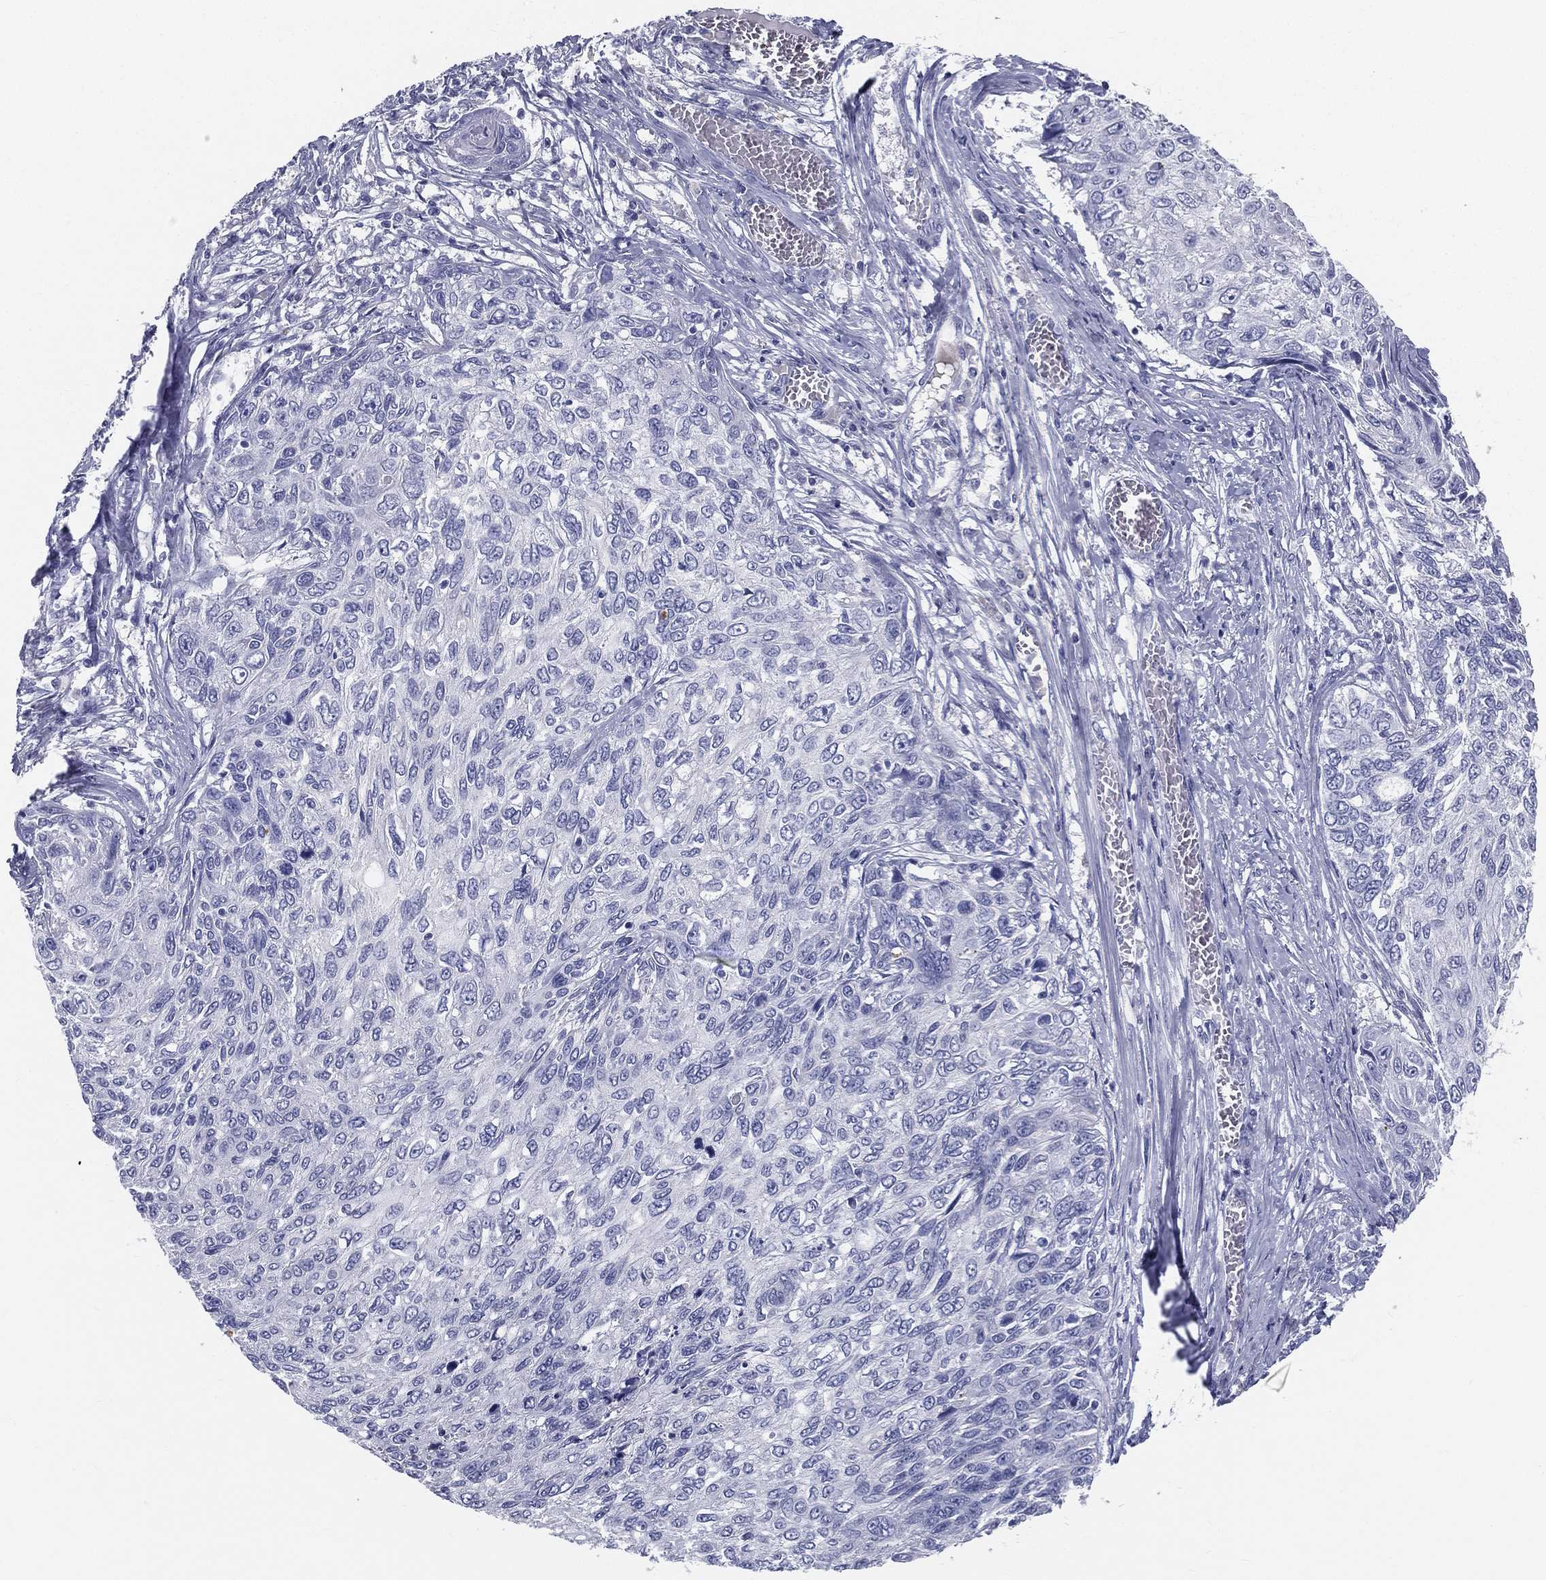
{"staining": {"intensity": "negative", "quantity": "none", "location": "none"}, "tissue": "skin cancer", "cell_type": "Tumor cells", "image_type": "cancer", "snomed": [{"axis": "morphology", "description": "Squamous cell carcinoma, NOS"}, {"axis": "topography", "description": "Skin"}], "caption": "Tumor cells show no significant staining in skin cancer.", "gene": "STS", "patient": {"sex": "male", "age": 92}}